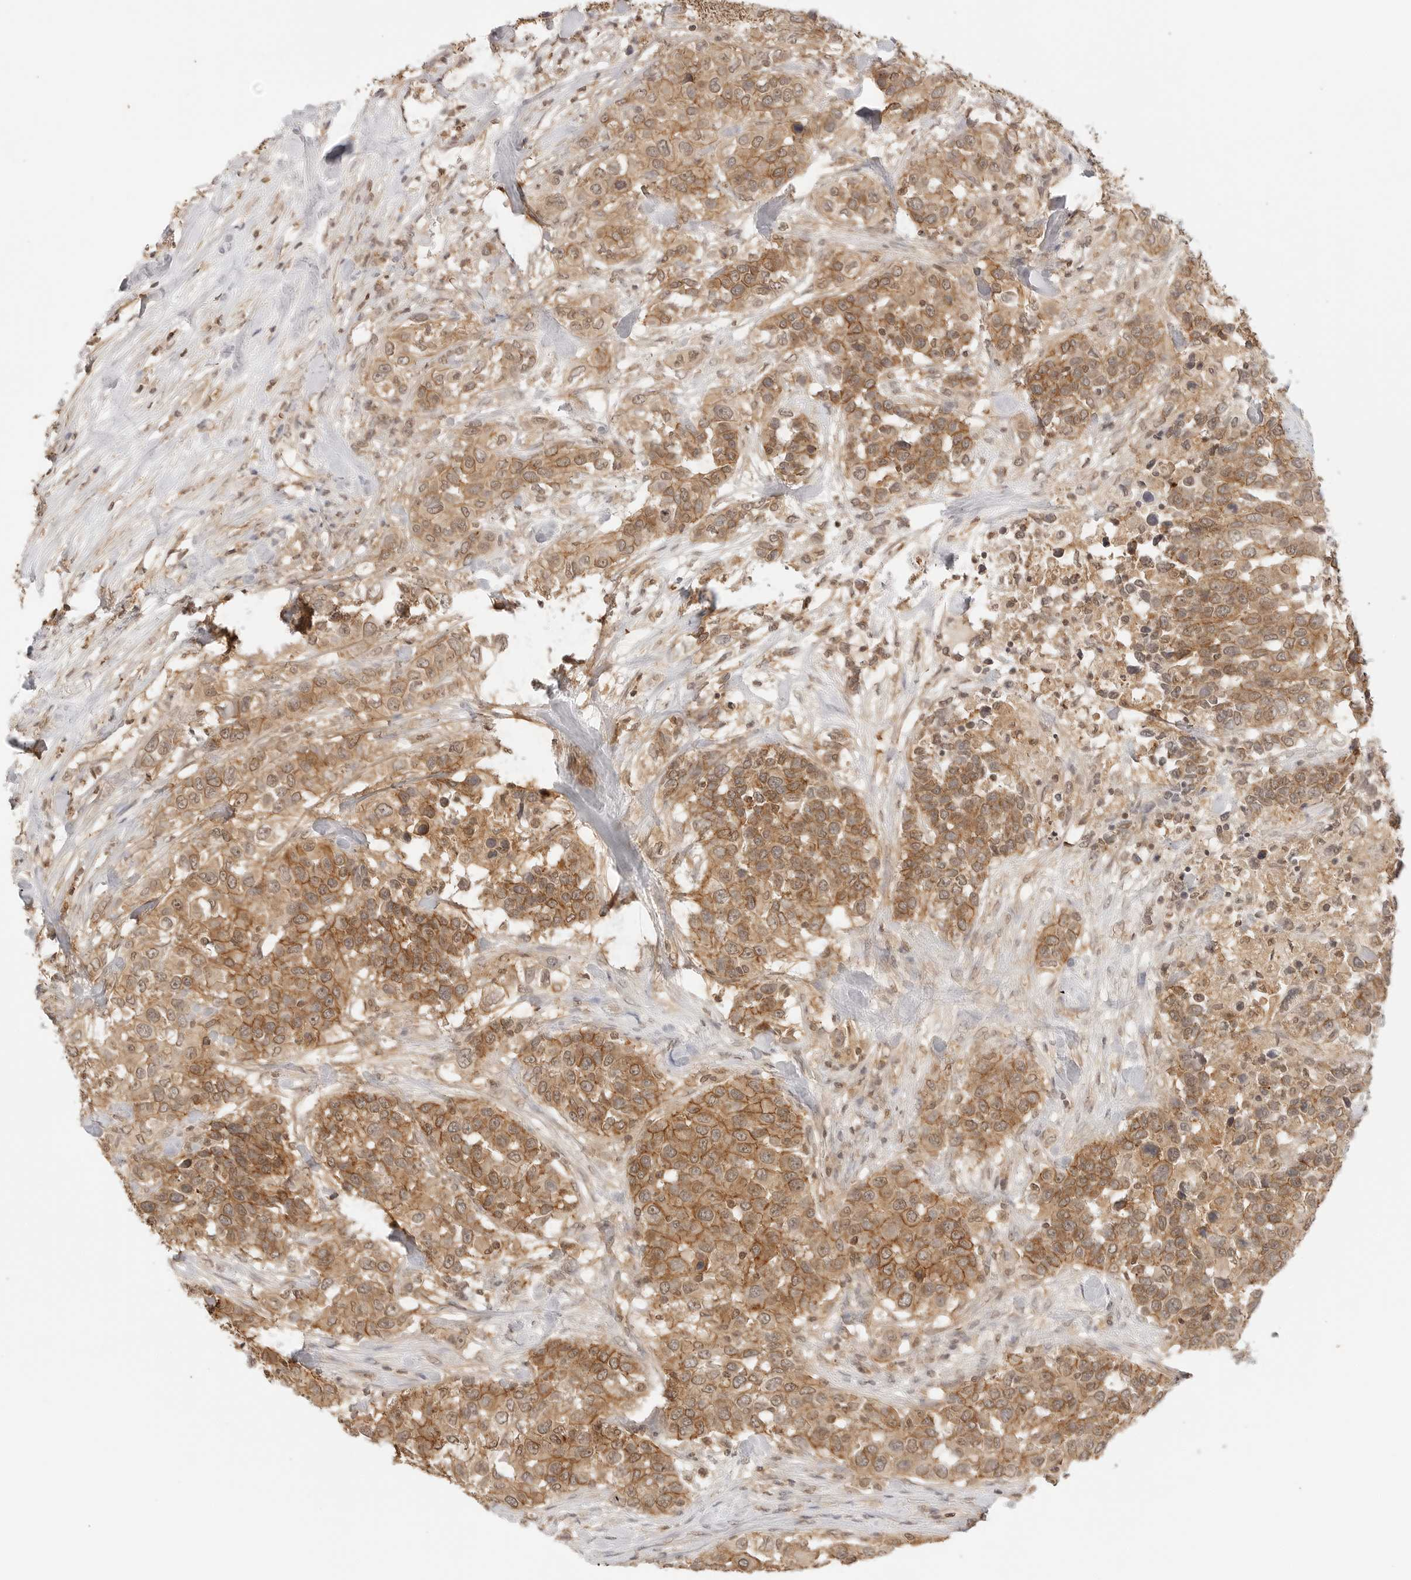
{"staining": {"intensity": "moderate", "quantity": ">75%", "location": "cytoplasmic/membranous"}, "tissue": "urothelial cancer", "cell_type": "Tumor cells", "image_type": "cancer", "snomed": [{"axis": "morphology", "description": "Urothelial carcinoma, High grade"}, {"axis": "topography", "description": "Urinary bladder"}], "caption": "Tumor cells show medium levels of moderate cytoplasmic/membranous expression in about >75% of cells in urothelial cancer. The protein is stained brown, and the nuclei are stained in blue (DAB (3,3'-diaminobenzidine) IHC with brightfield microscopy, high magnification).", "gene": "EPHA1", "patient": {"sex": "female", "age": 80}}